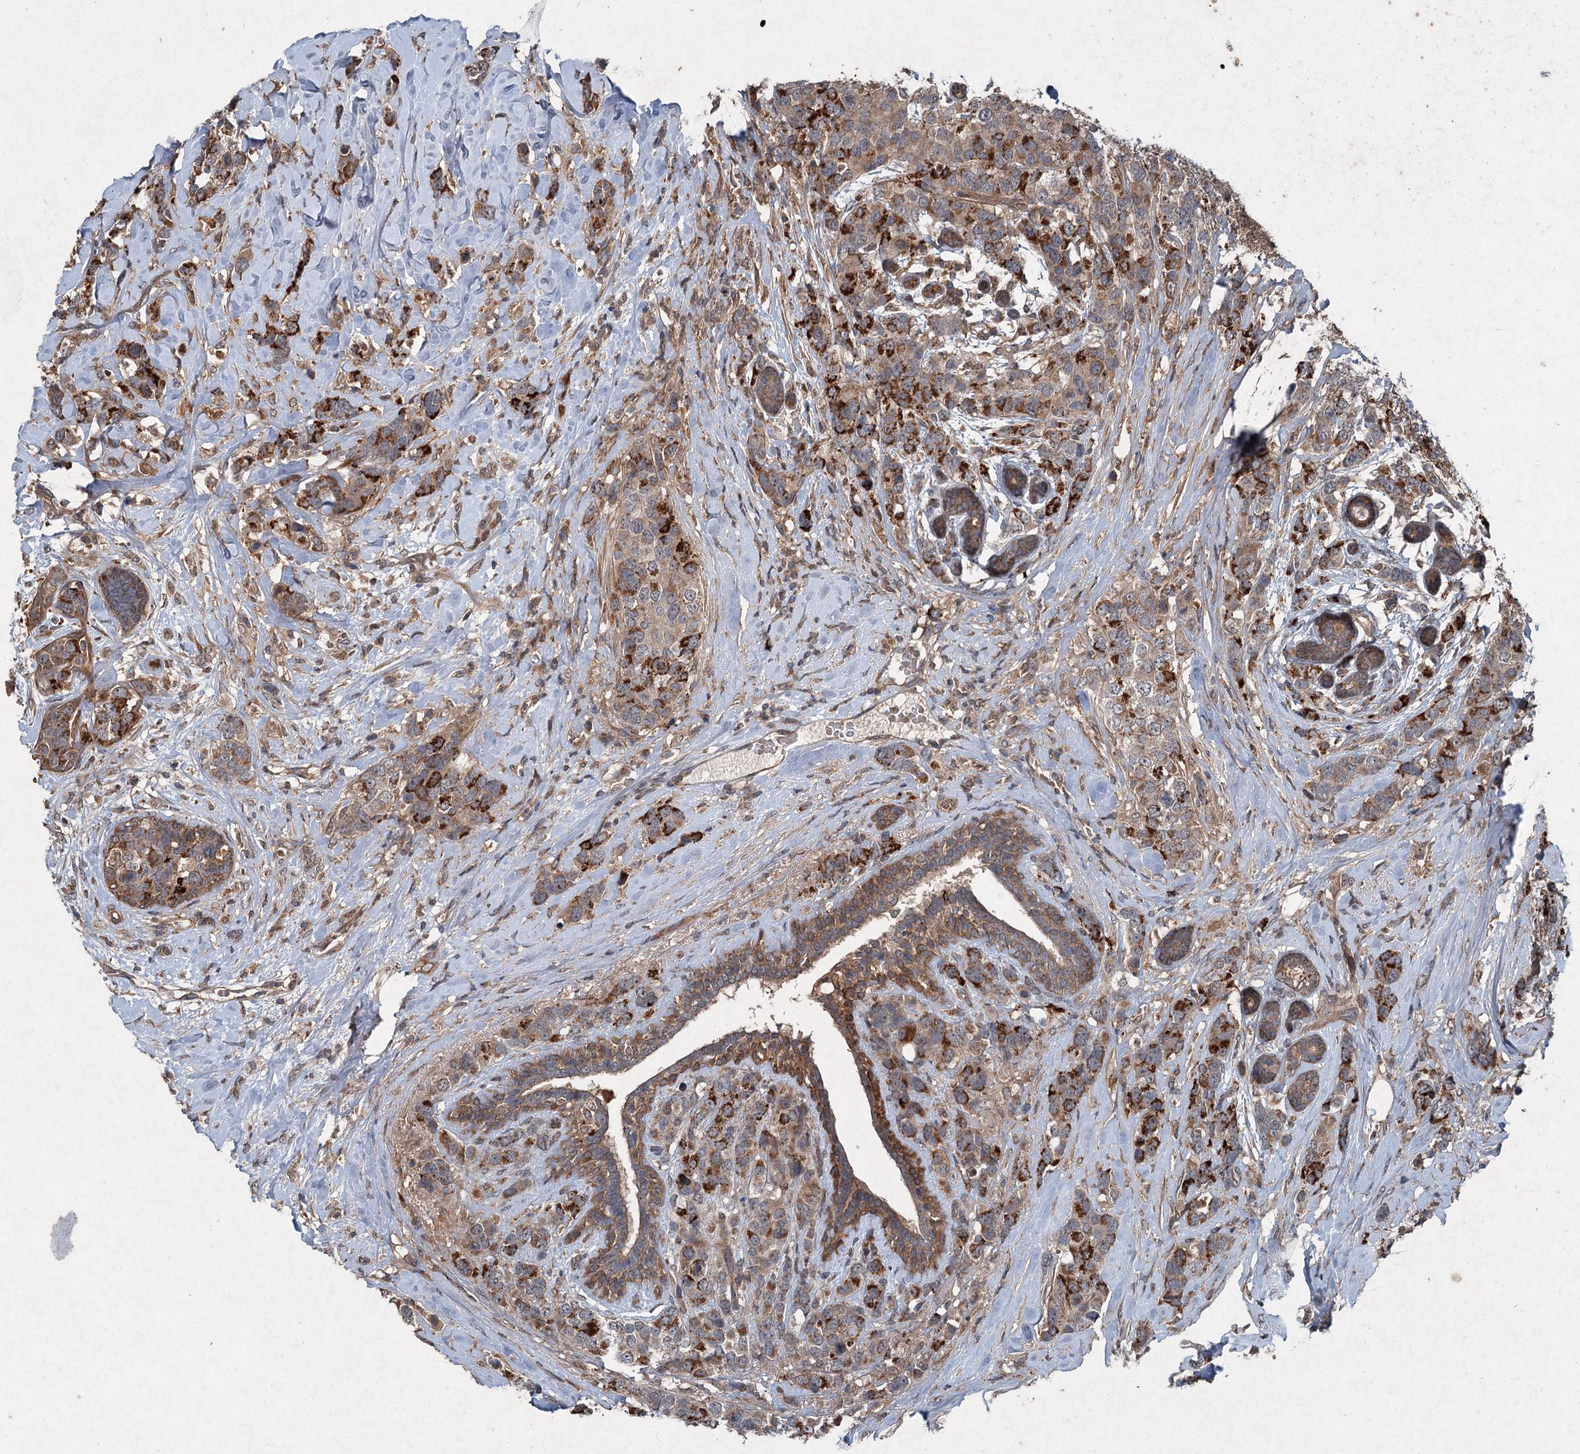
{"staining": {"intensity": "moderate", "quantity": "25%-75%", "location": "cytoplasmic/membranous"}, "tissue": "breast cancer", "cell_type": "Tumor cells", "image_type": "cancer", "snomed": [{"axis": "morphology", "description": "Lobular carcinoma"}, {"axis": "topography", "description": "Breast"}], "caption": "Moderate cytoplasmic/membranous staining is appreciated in approximately 25%-75% of tumor cells in breast cancer. Nuclei are stained in blue.", "gene": "ALAS1", "patient": {"sex": "female", "age": 59}}